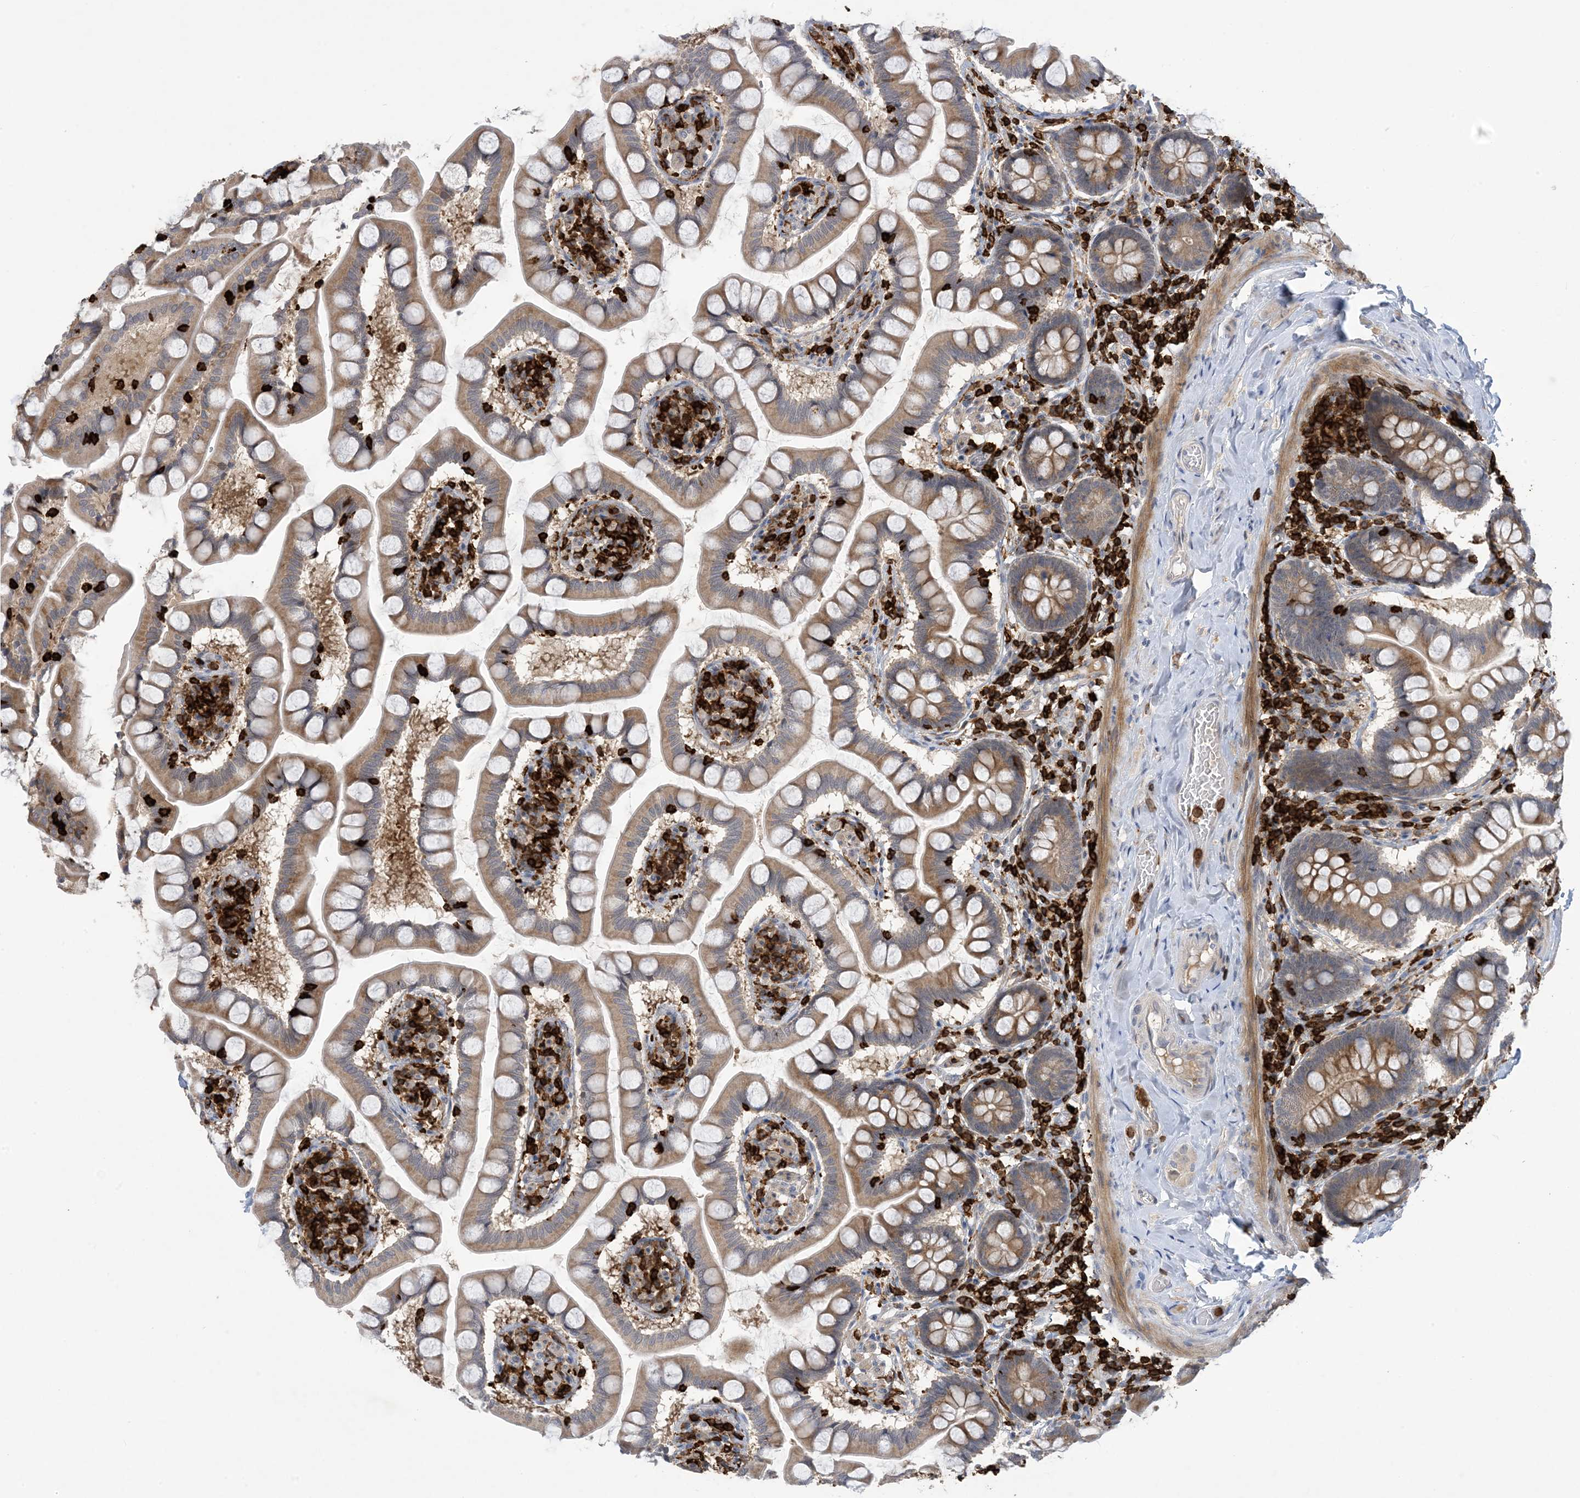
{"staining": {"intensity": "moderate", "quantity": ">75%", "location": "cytoplasmic/membranous"}, "tissue": "small intestine", "cell_type": "Glandular cells", "image_type": "normal", "snomed": [{"axis": "morphology", "description": "Normal tissue, NOS"}, {"axis": "topography", "description": "Small intestine"}], "caption": "Moderate cytoplasmic/membranous expression for a protein is present in approximately >75% of glandular cells of unremarkable small intestine using immunohistochemistry (IHC).", "gene": "AK9", "patient": {"sex": "male", "age": 41}}